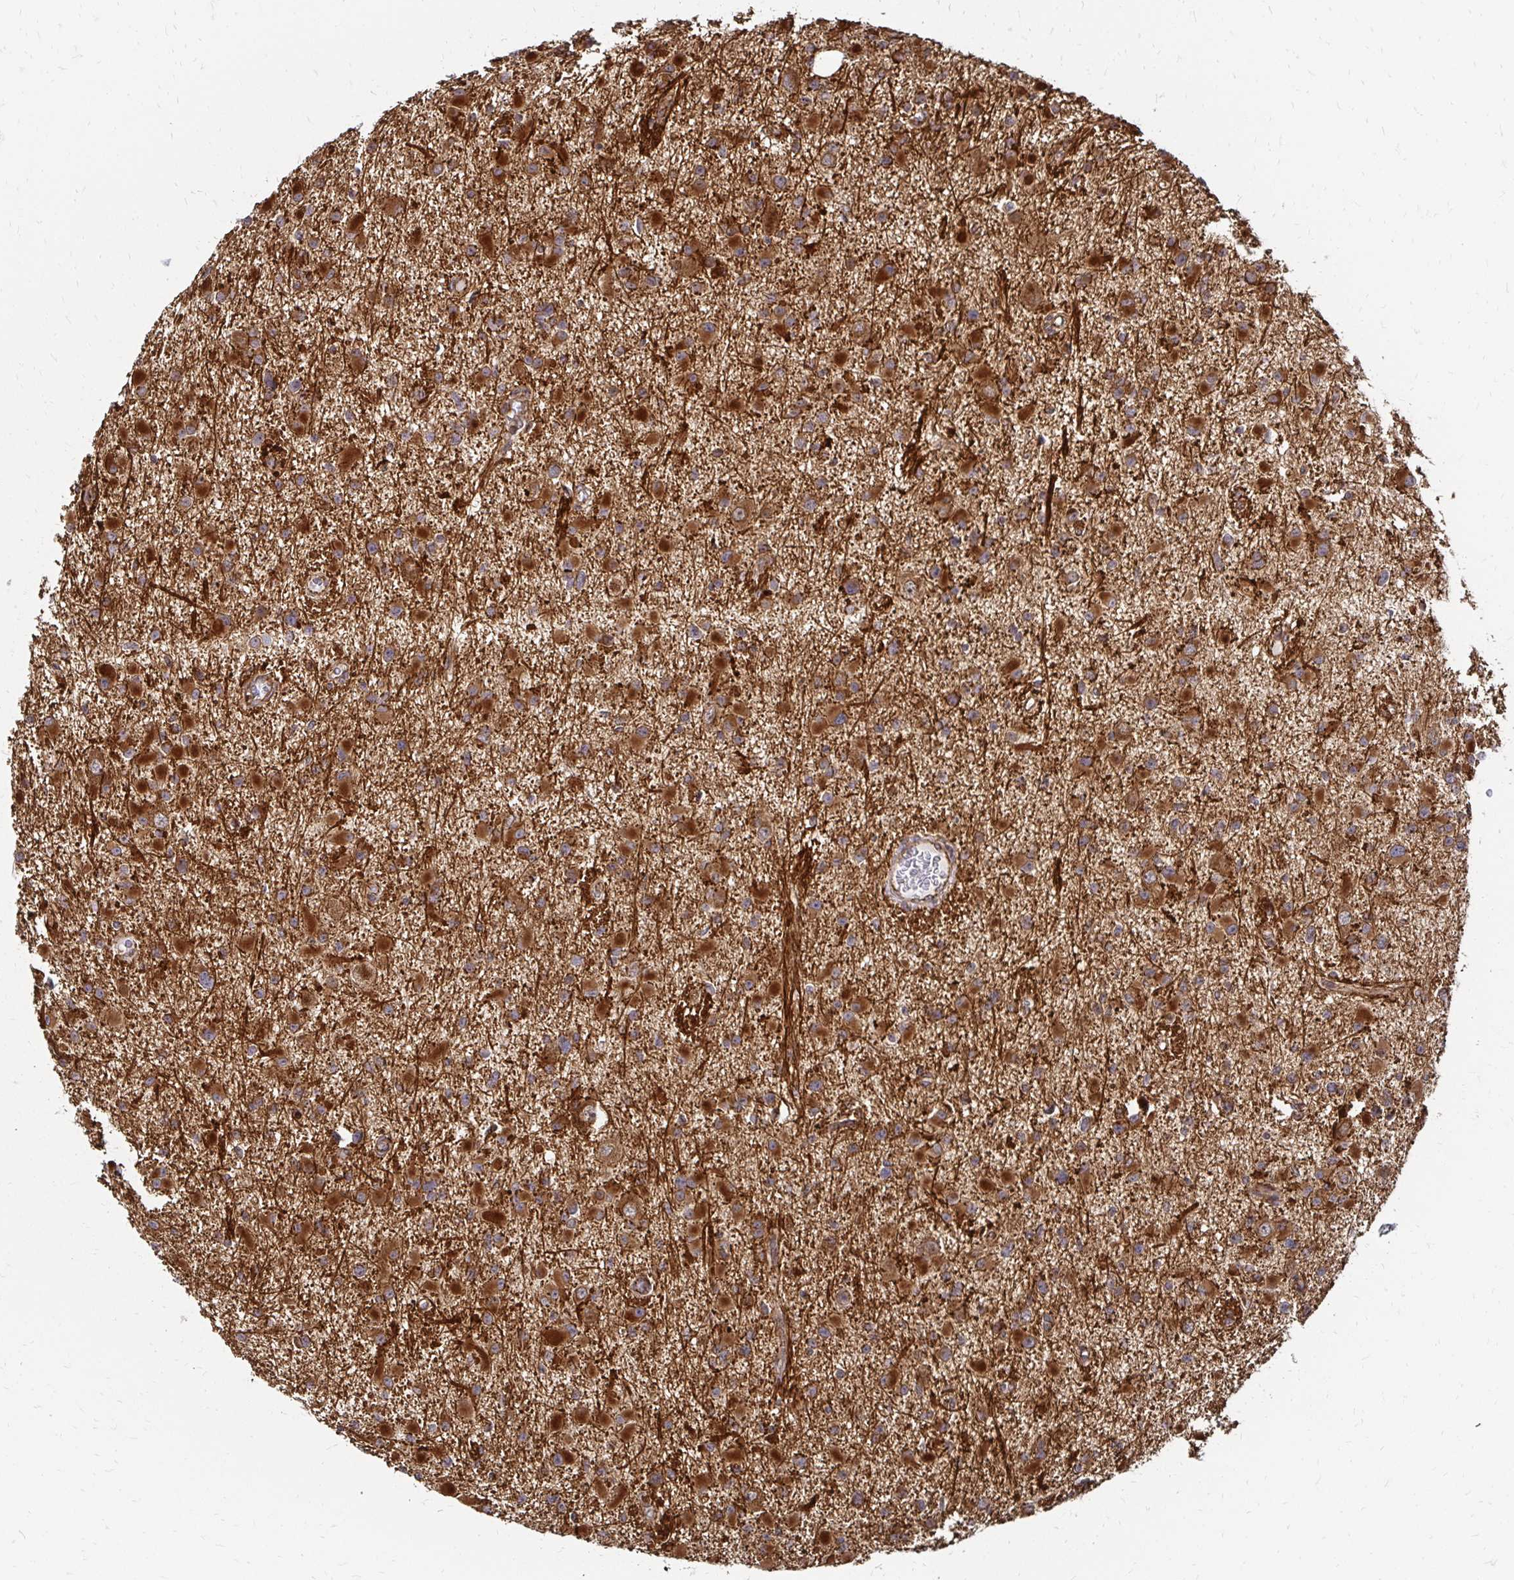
{"staining": {"intensity": "strong", "quantity": ">75%", "location": "cytoplasmic/membranous"}, "tissue": "glioma", "cell_type": "Tumor cells", "image_type": "cancer", "snomed": [{"axis": "morphology", "description": "Glioma, malignant, High grade"}, {"axis": "topography", "description": "Brain"}], "caption": "A brown stain labels strong cytoplasmic/membranous positivity of a protein in human malignant high-grade glioma tumor cells.", "gene": "ZW10", "patient": {"sex": "male", "age": 54}}